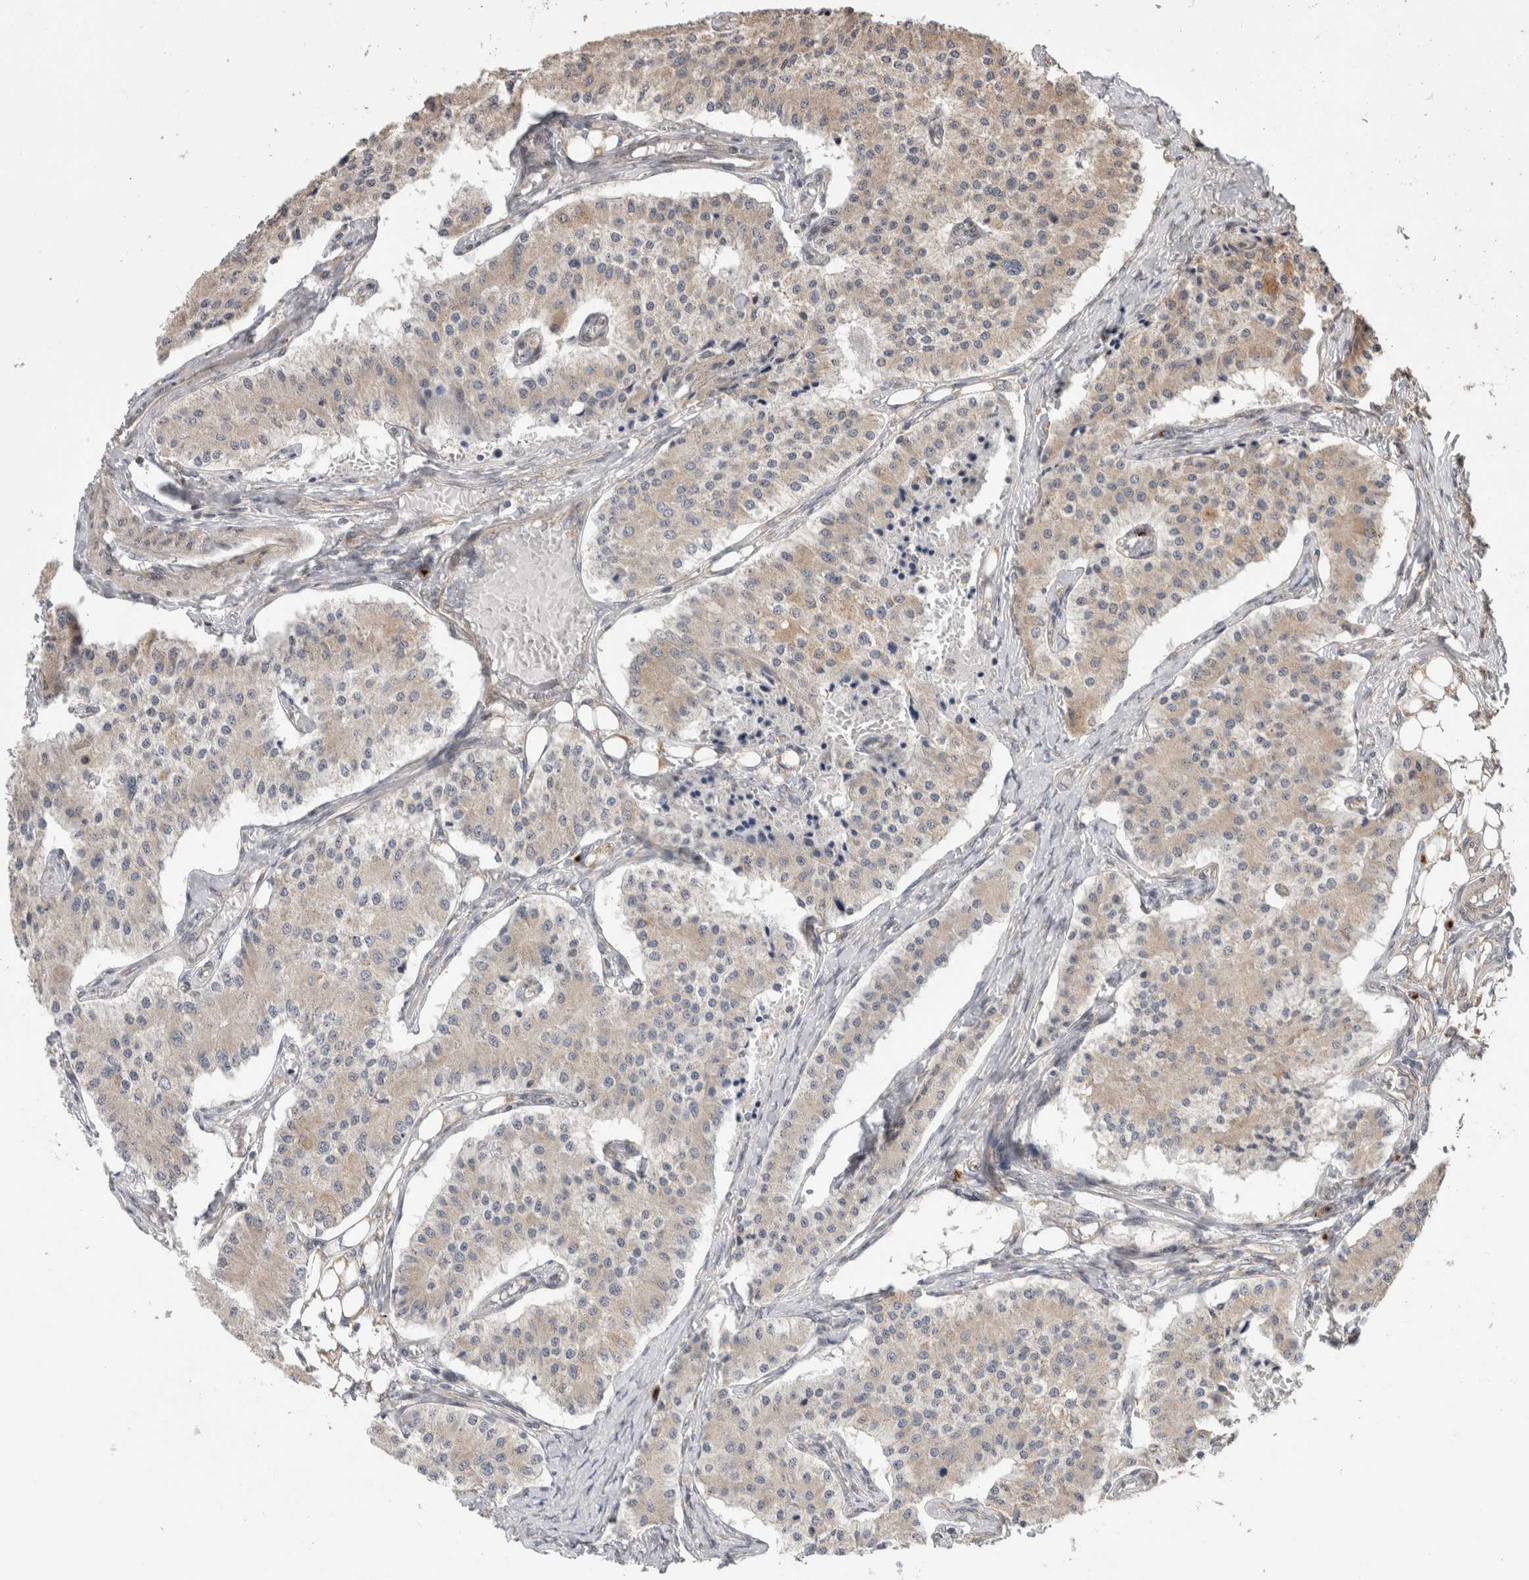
{"staining": {"intensity": "weak", "quantity": "25%-75%", "location": "cytoplasmic/membranous"}, "tissue": "carcinoid", "cell_type": "Tumor cells", "image_type": "cancer", "snomed": [{"axis": "morphology", "description": "Carcinoid, malignant, NOS"}, {"axis": "topography", "description": "Colon"}], "caption": "Tumor cells show low levels of weak cytoplasmic/membranous expression in approximately 25%-75% of cells in malignant carcinoid.", "gene": "TRIM5", "patient": {"sex": "female", "age": 52}}